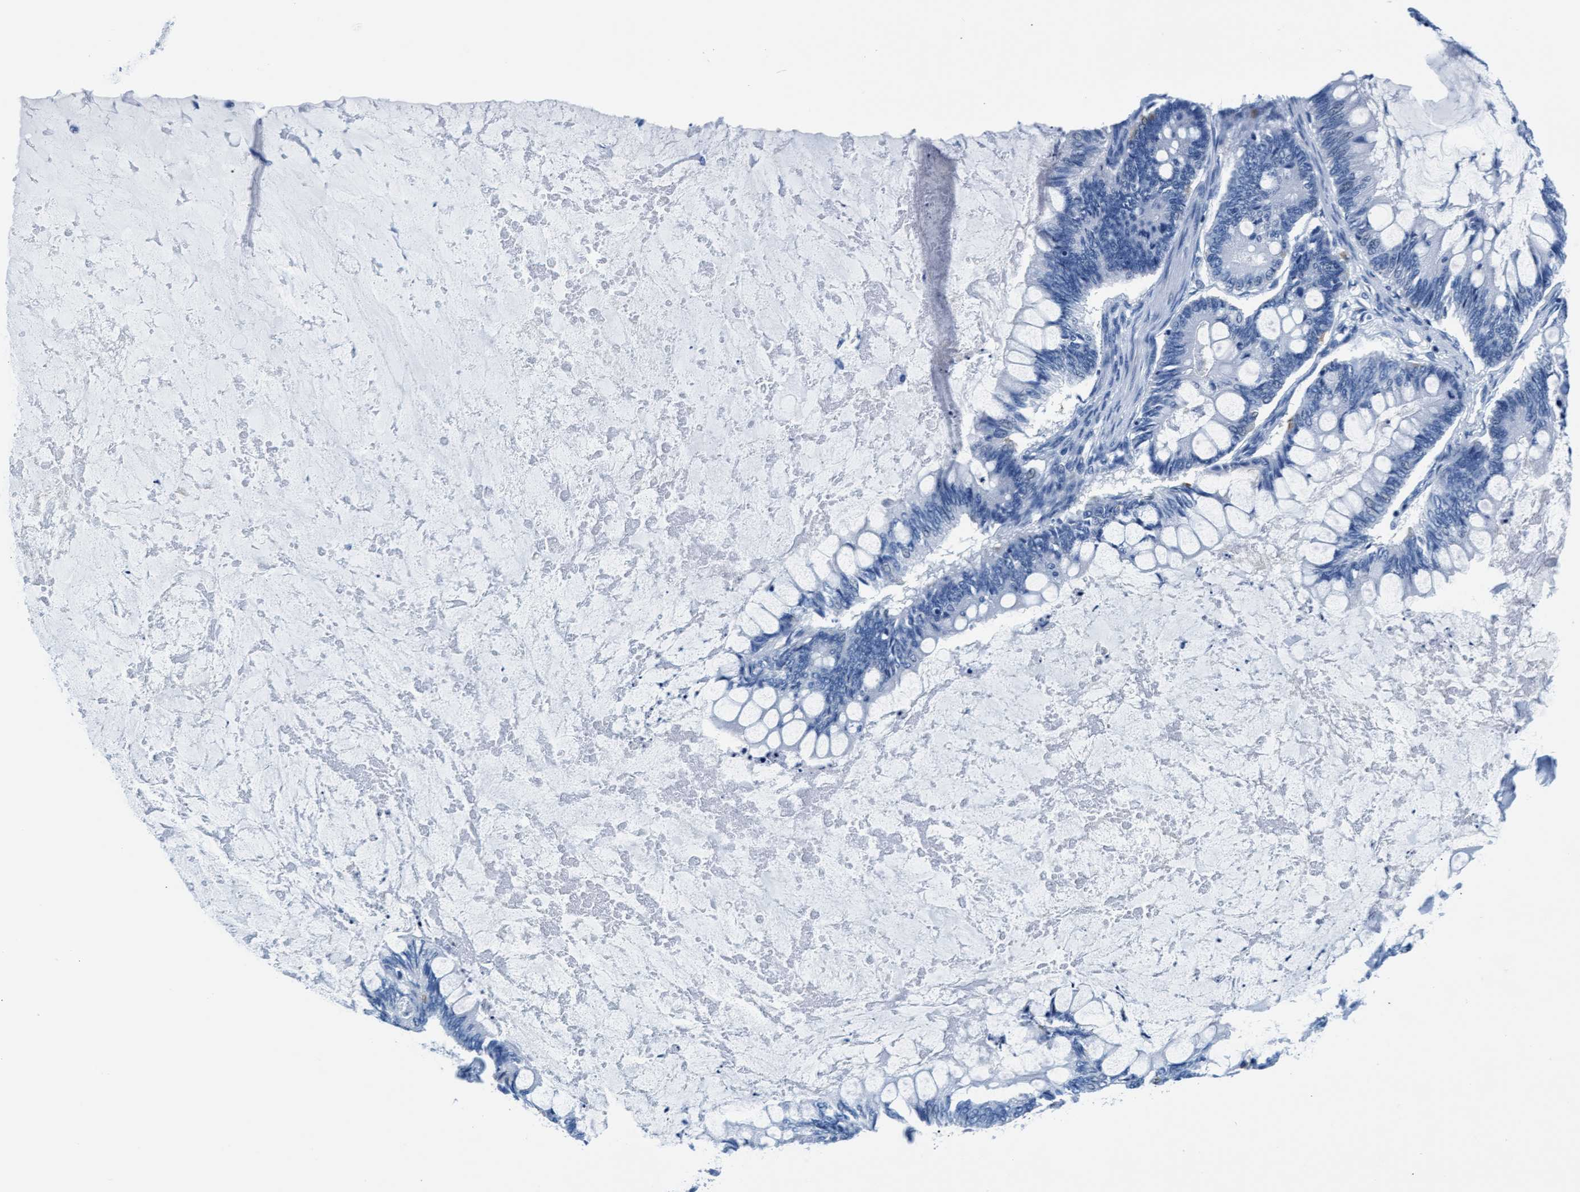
{"staining": {"intensity": "negative", "quantity": "none", "location": "none"}, "tissue": "ovarian cancer", "cell_type": "Tumor cells", "image_type": "cancer", "snomed": [{"axis": "morphology", "description": "Cystadenocarcinoma, mucinous, NOS"}, {"axis": "topography", "description": "Ovary"}], "caption": "Immunohistochemistry (IHC) histopathology image of neoplastic tissue: human ovarian cancer stained with DAB (3,3'-diaminobenzidine) exhibits no significant protein staining in tumor cells.", "gene": "MMP8", "patient": {"sex": "female", "age": 61}}